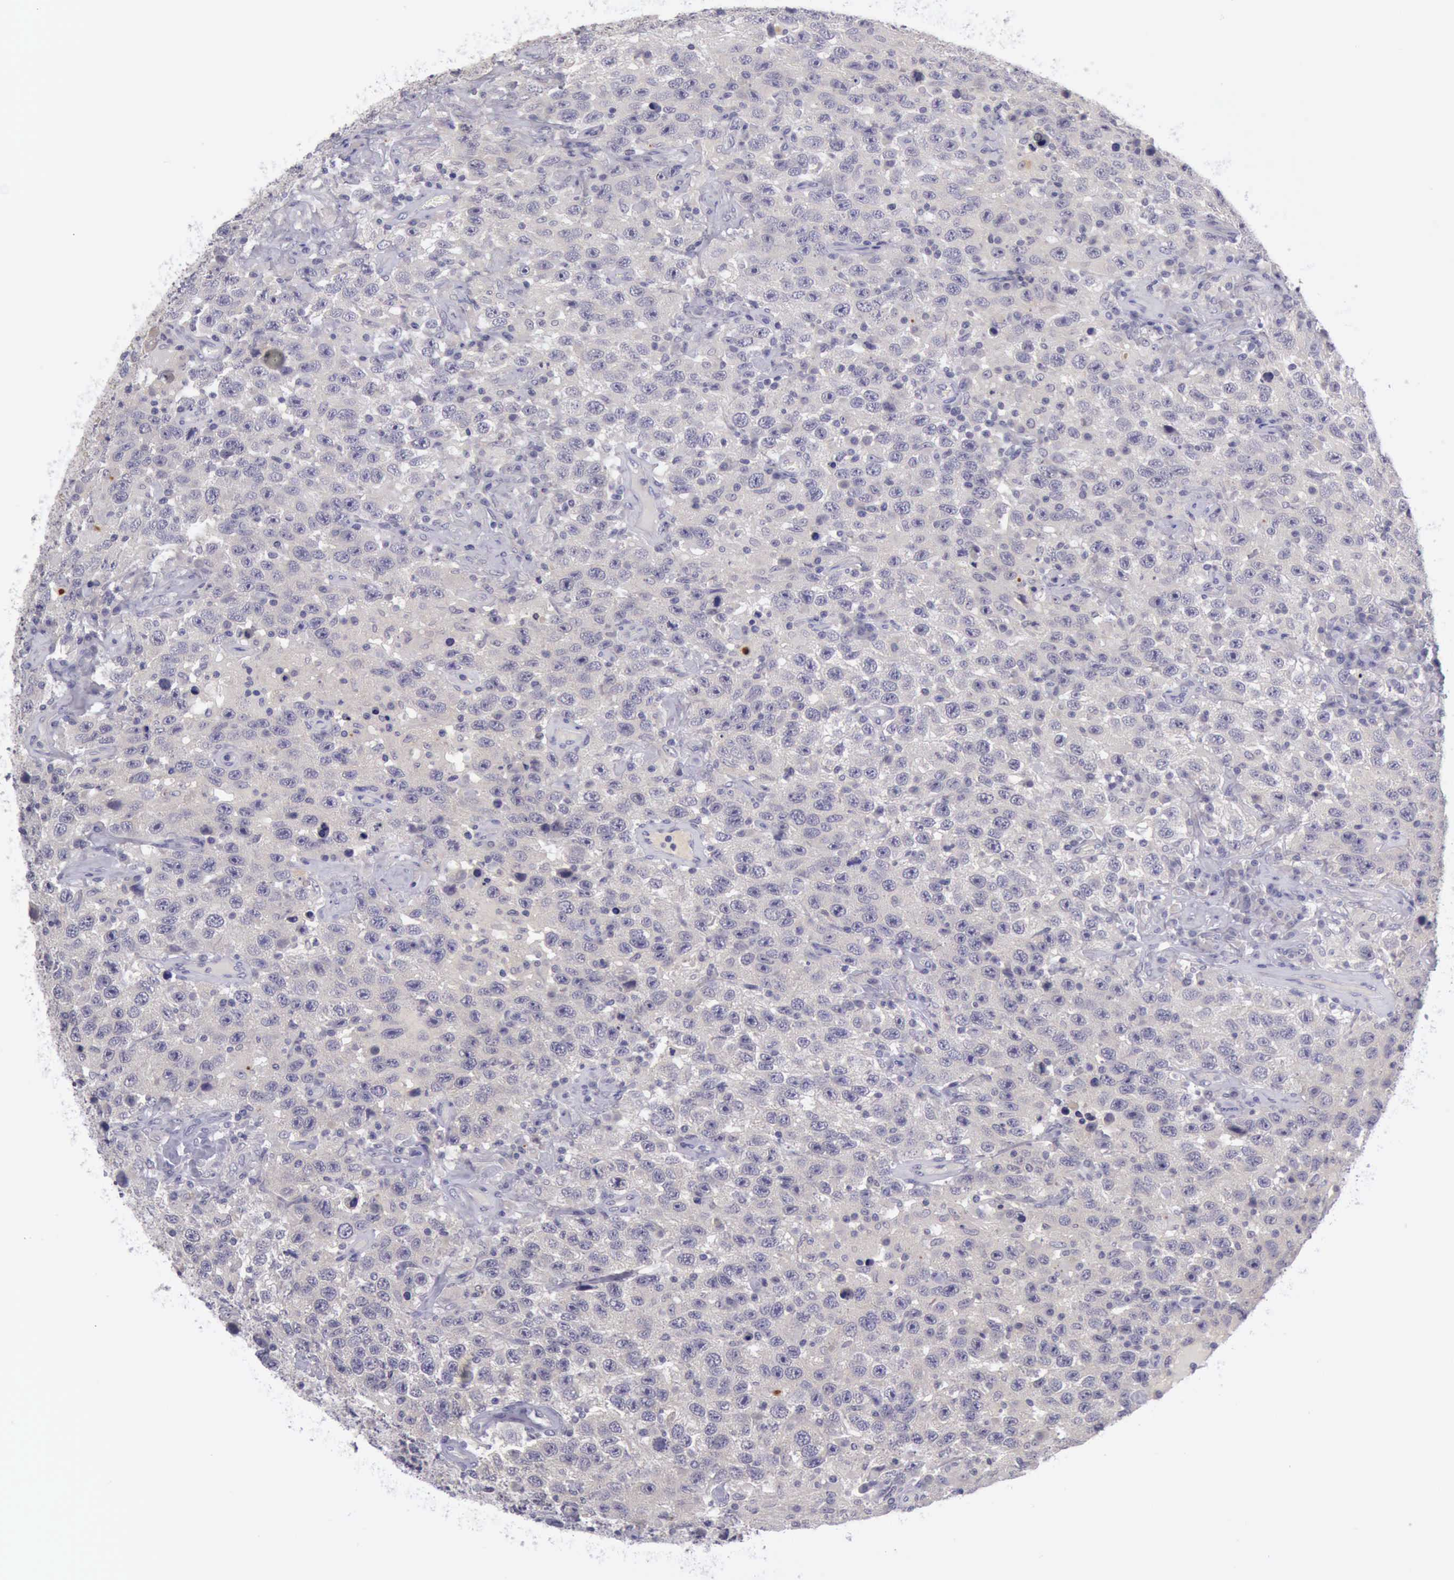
{"staining": {"intensity": "negative", "quantity": "none", "location": "none"}, "tissue": "testis cancer", "cell_type": "Tumor cells", "image_type": "cancer", "snomed": [{"axis": "morphology", "description": "Seminoma, NOS"}, {"axis": "topography", "description": "Testis"}], "caption": "This histopathology image is of testis cancer (seminoma) stained with IHC to label a protein in brown with the nuclei are counter-stained blue. There is no positivity in tumor cells.", "gene": "ARNT2", "patient": {"sex": "male", "age": 41}}